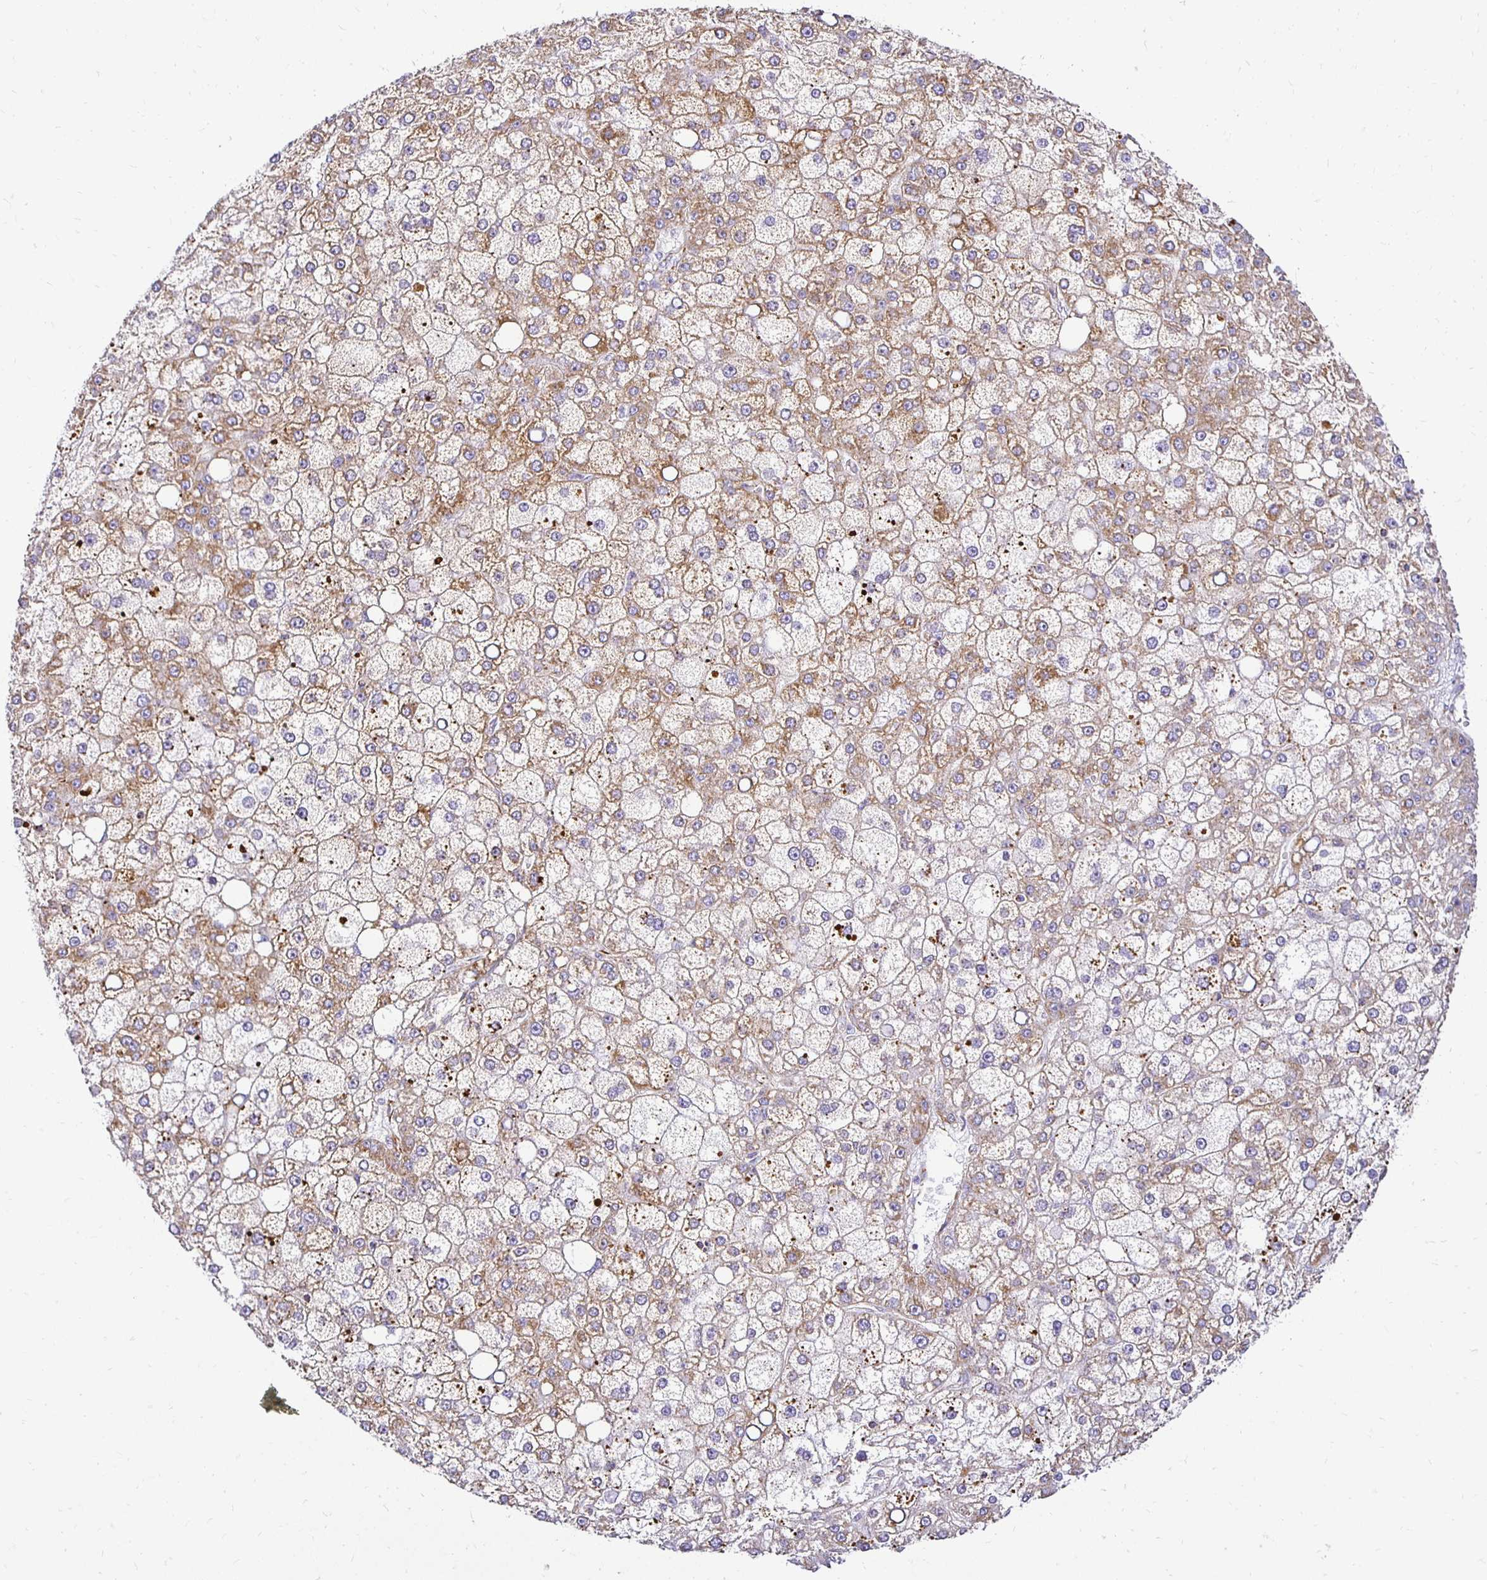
{"staining": {"intensity": "moderate", "quantity": "25%-75%", "location": "cytoplasmic/membranous"}, "tissue": "liver cancer", "cell_type": "Tumor cells", "image_type": "cancer", "snomed": [{"axis": "morphology", "description": "Carcinoma, Hepatocellular, NOS"}, {"axis": "topography", "description": "Liver"}], "caption": "About 25%-75% of tumor cells in liver cancer show moderate cytoplasmic/membranous protein positivity as visualized by brown immunohistochemical staining.", "gene": "PLAAT2", "patient": {"sex": "male", "age": 67}}